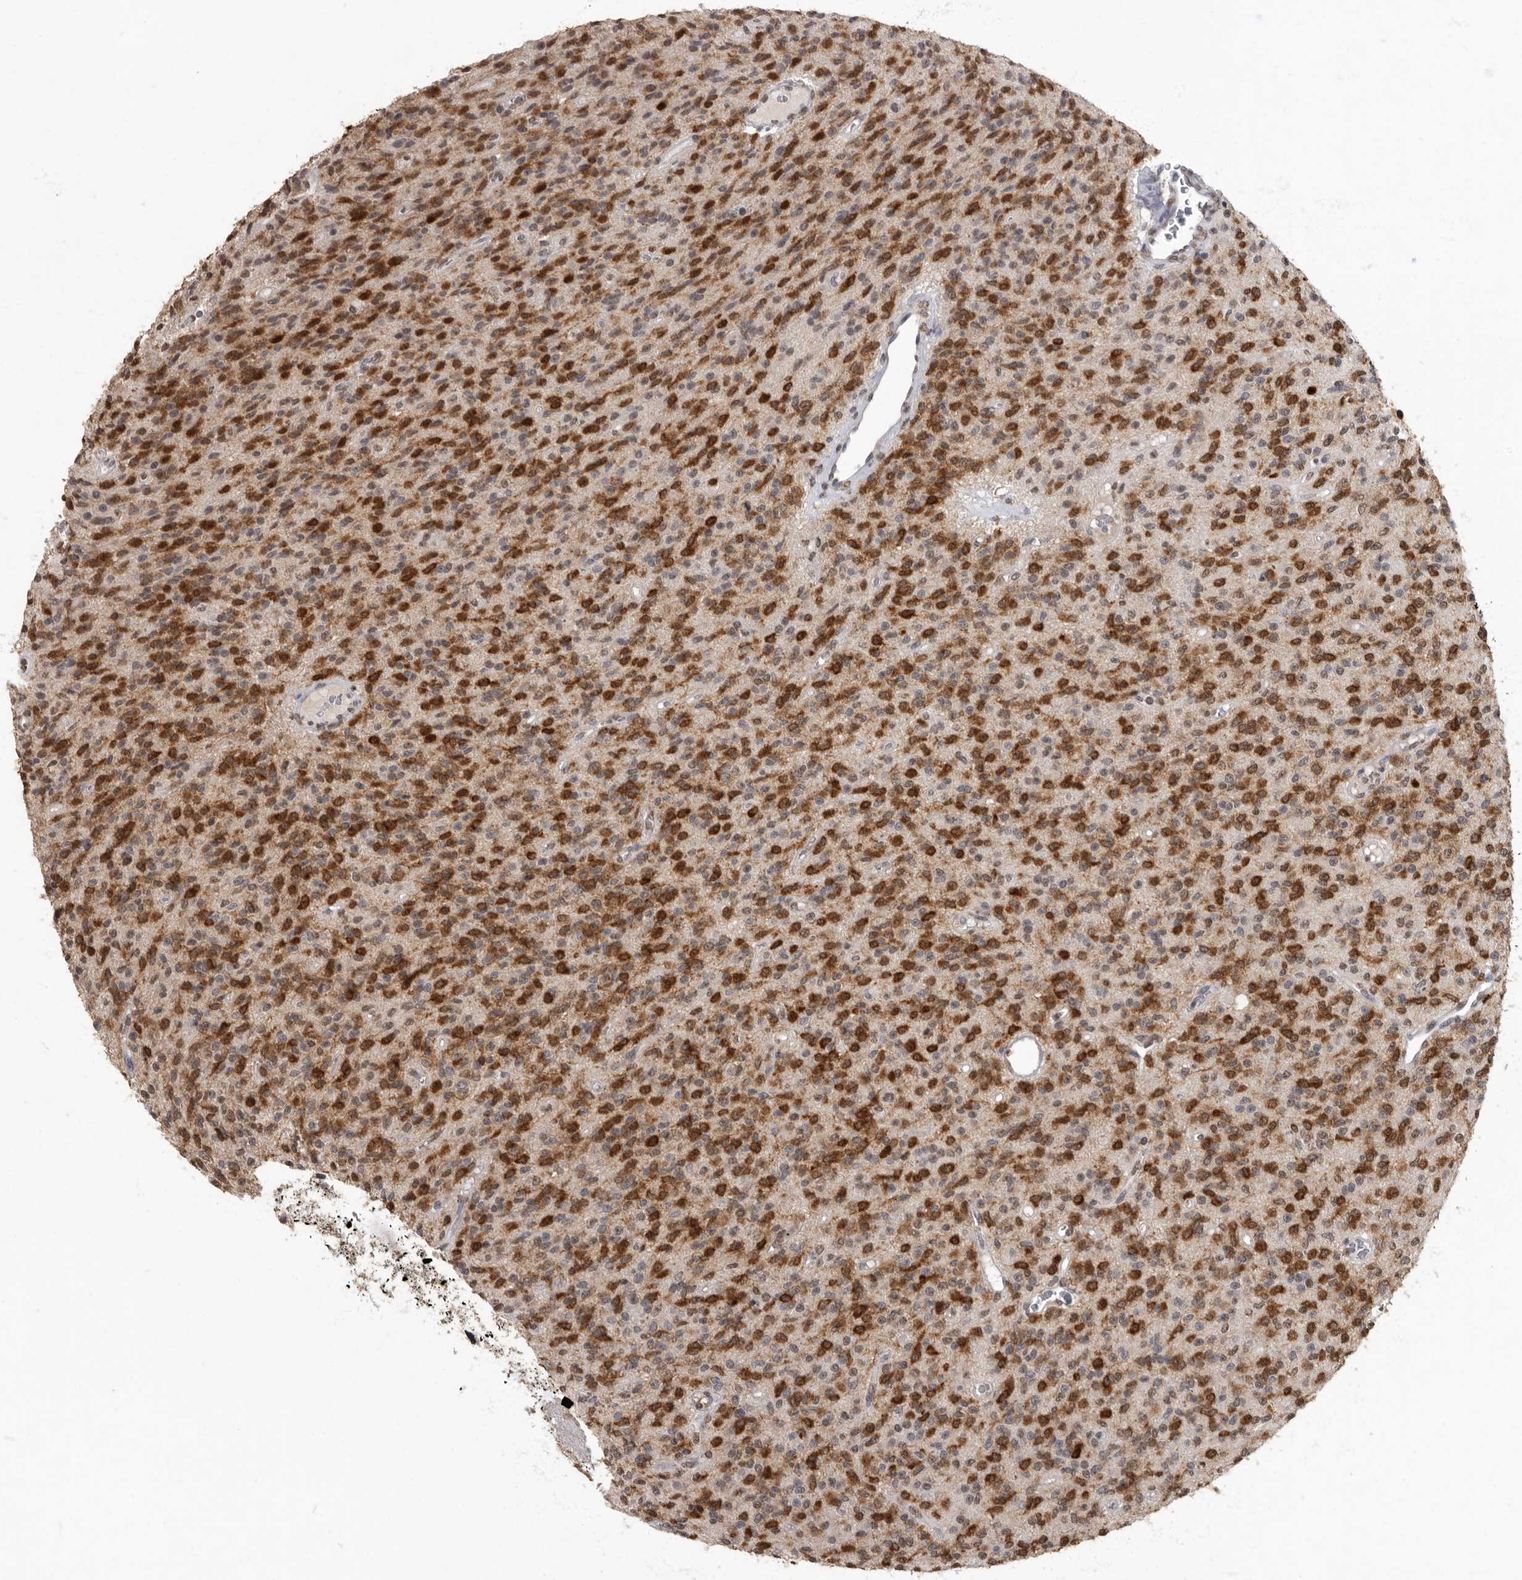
{"staining": {"intensity": "strong", "quantity": ">75%", "location": "cytoplasmic/membranous"}, "tissue": "glioma", "cell_type": "Tumor cells", "image_type": "cancer", "snomed": [{"axis": "morphology", "description": "Glioma, malignant, High grade"}, {"axis": "topography", "description": "Brain"}], "caption": "High-grade glioma (malignant) stained with IHC demonstrates strong cytoplasmic/membranous expression in about >75% of tumor cells.", "gene": "NBL1", "patient": {"sex": "male", "age": 34}}